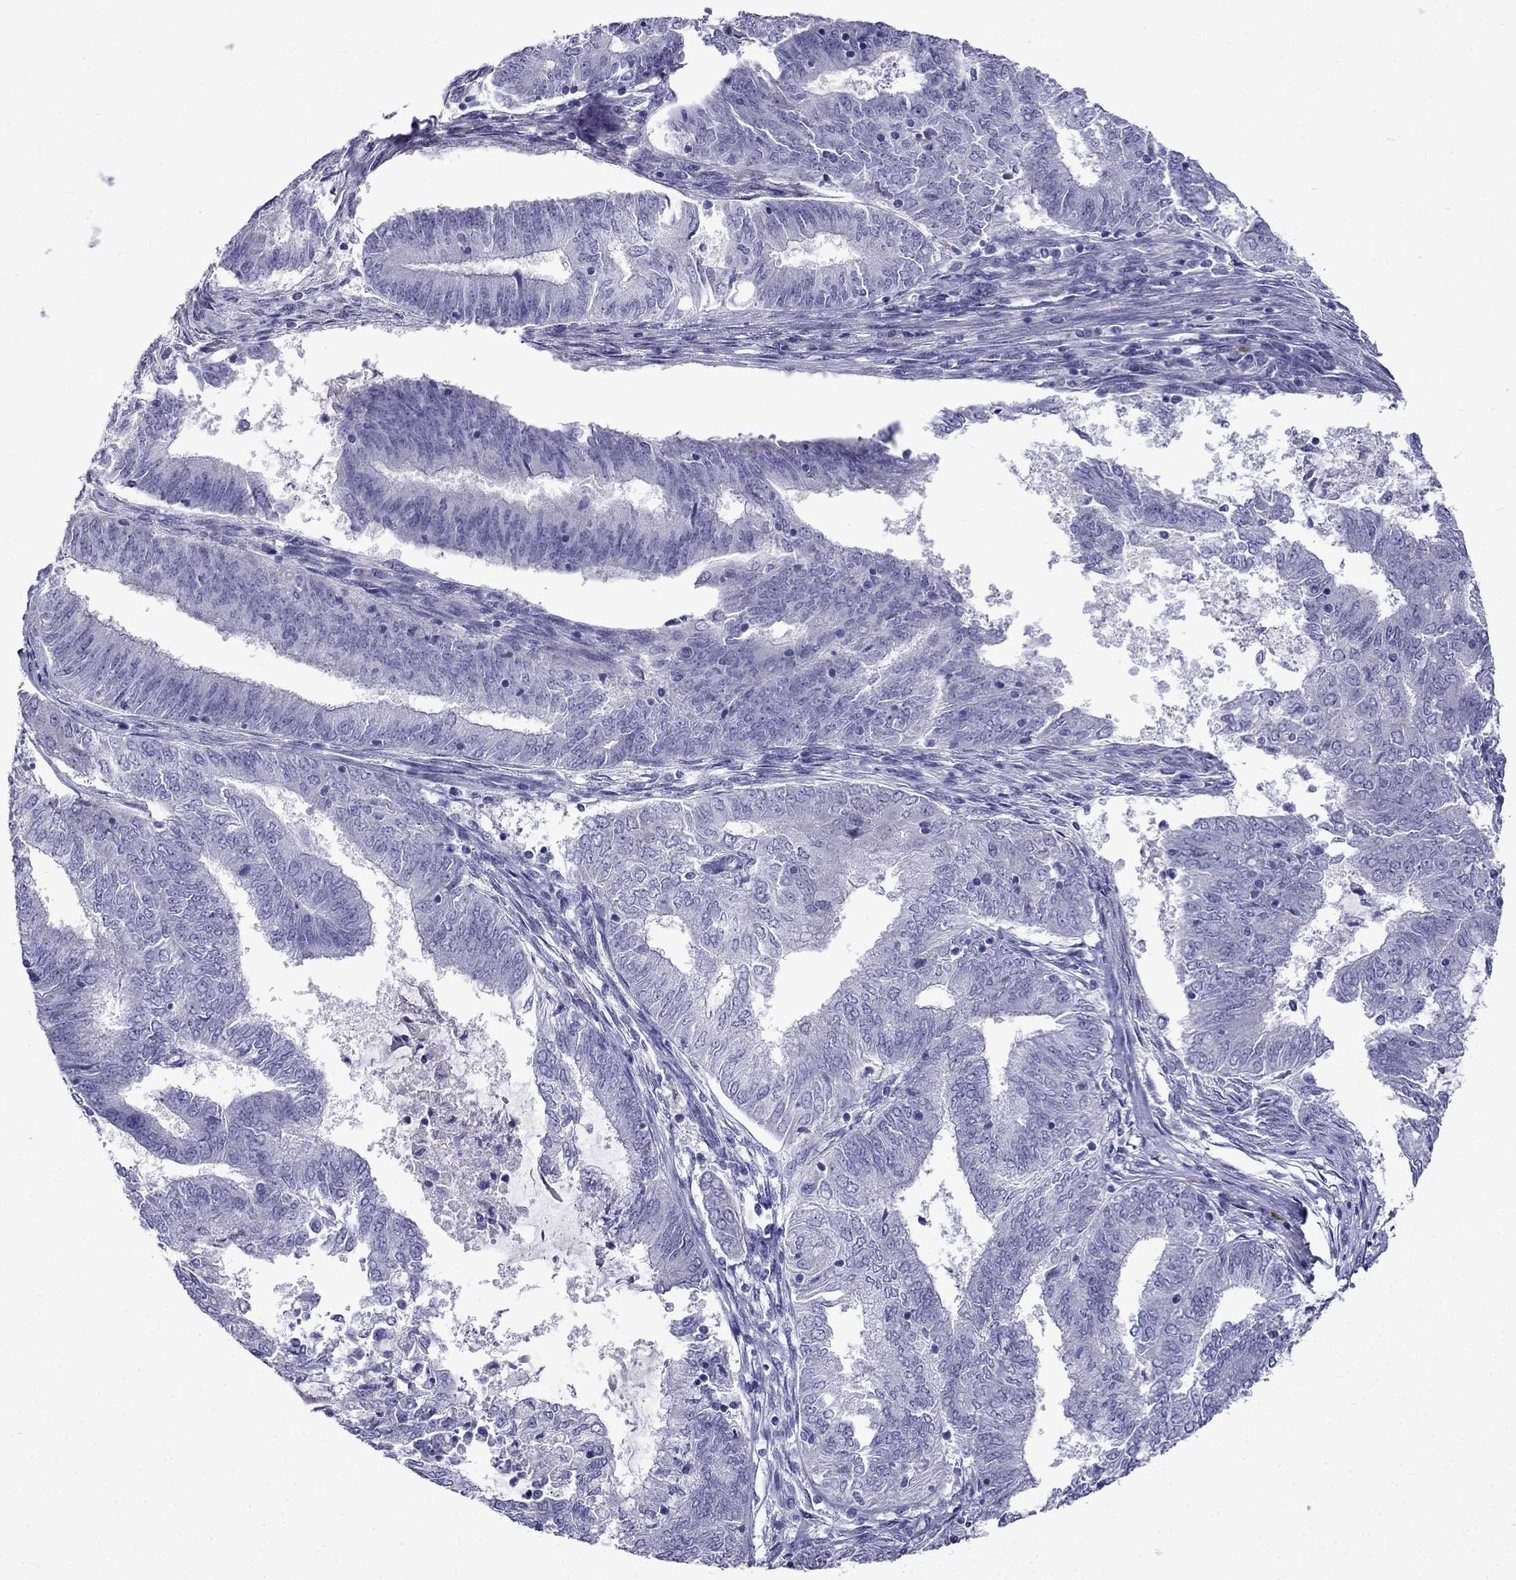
{"staining": {"intensity": "negative", "quantity": "none", "location": "none"}, "tissue": "endometrial cancer", "cell_type": "Tumor cells", "image_type": "cancer", "snomed": [{"axis": "morphology", "description": "Adenocarcinoma, NOS"}, {"axis": "topography", "description": "Endometrium"}], "caption": "Immunohistochemical staining of human adenocarcinoma (endometrial) reveals no significant positivity in tumor cells.", "gene": "PATE1", "patient": {"sex": "female", "age": 62}}